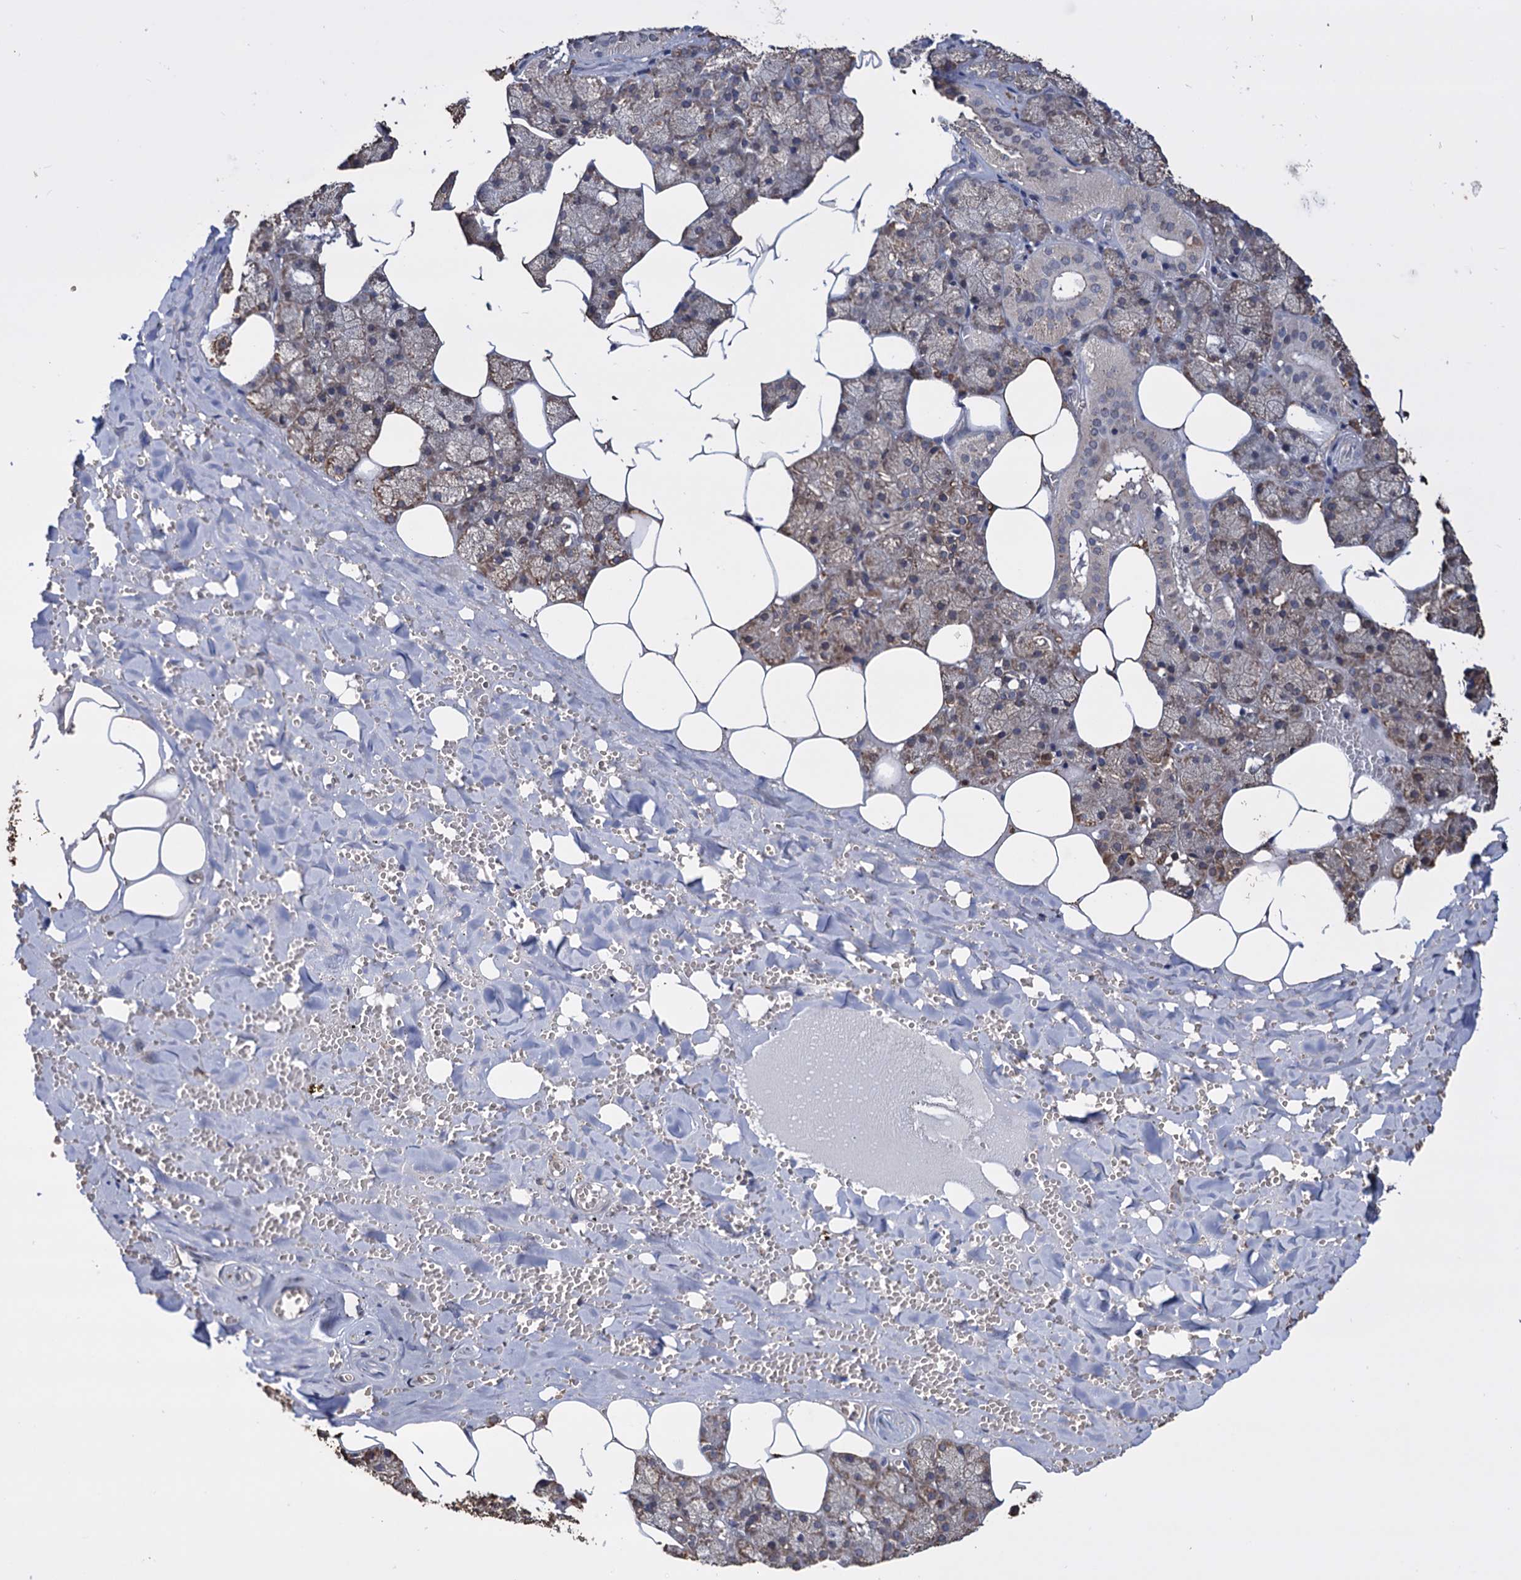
{"staining": {"intensity": "moderate", "quantity": "25%-75%", "location": "cytoplasmic/membranous"}, "tissue": "salivary gland", "cell_type": "Glandular cells", "image_type": "normal", "snomed": [{"axis": "morphology", "description": "Normal tissue, NOS"}, {"axis": "topography", "description": "Salivary gland"}], "caption": "This is an image of immunohistochemistry (IHC) staining of benign salivary gland, which shows moderate expression in the cytoplasmic/membranous of glandular cells.", "gene": "TBC1D12", "patient": {"sex": "male", "age": 62}}